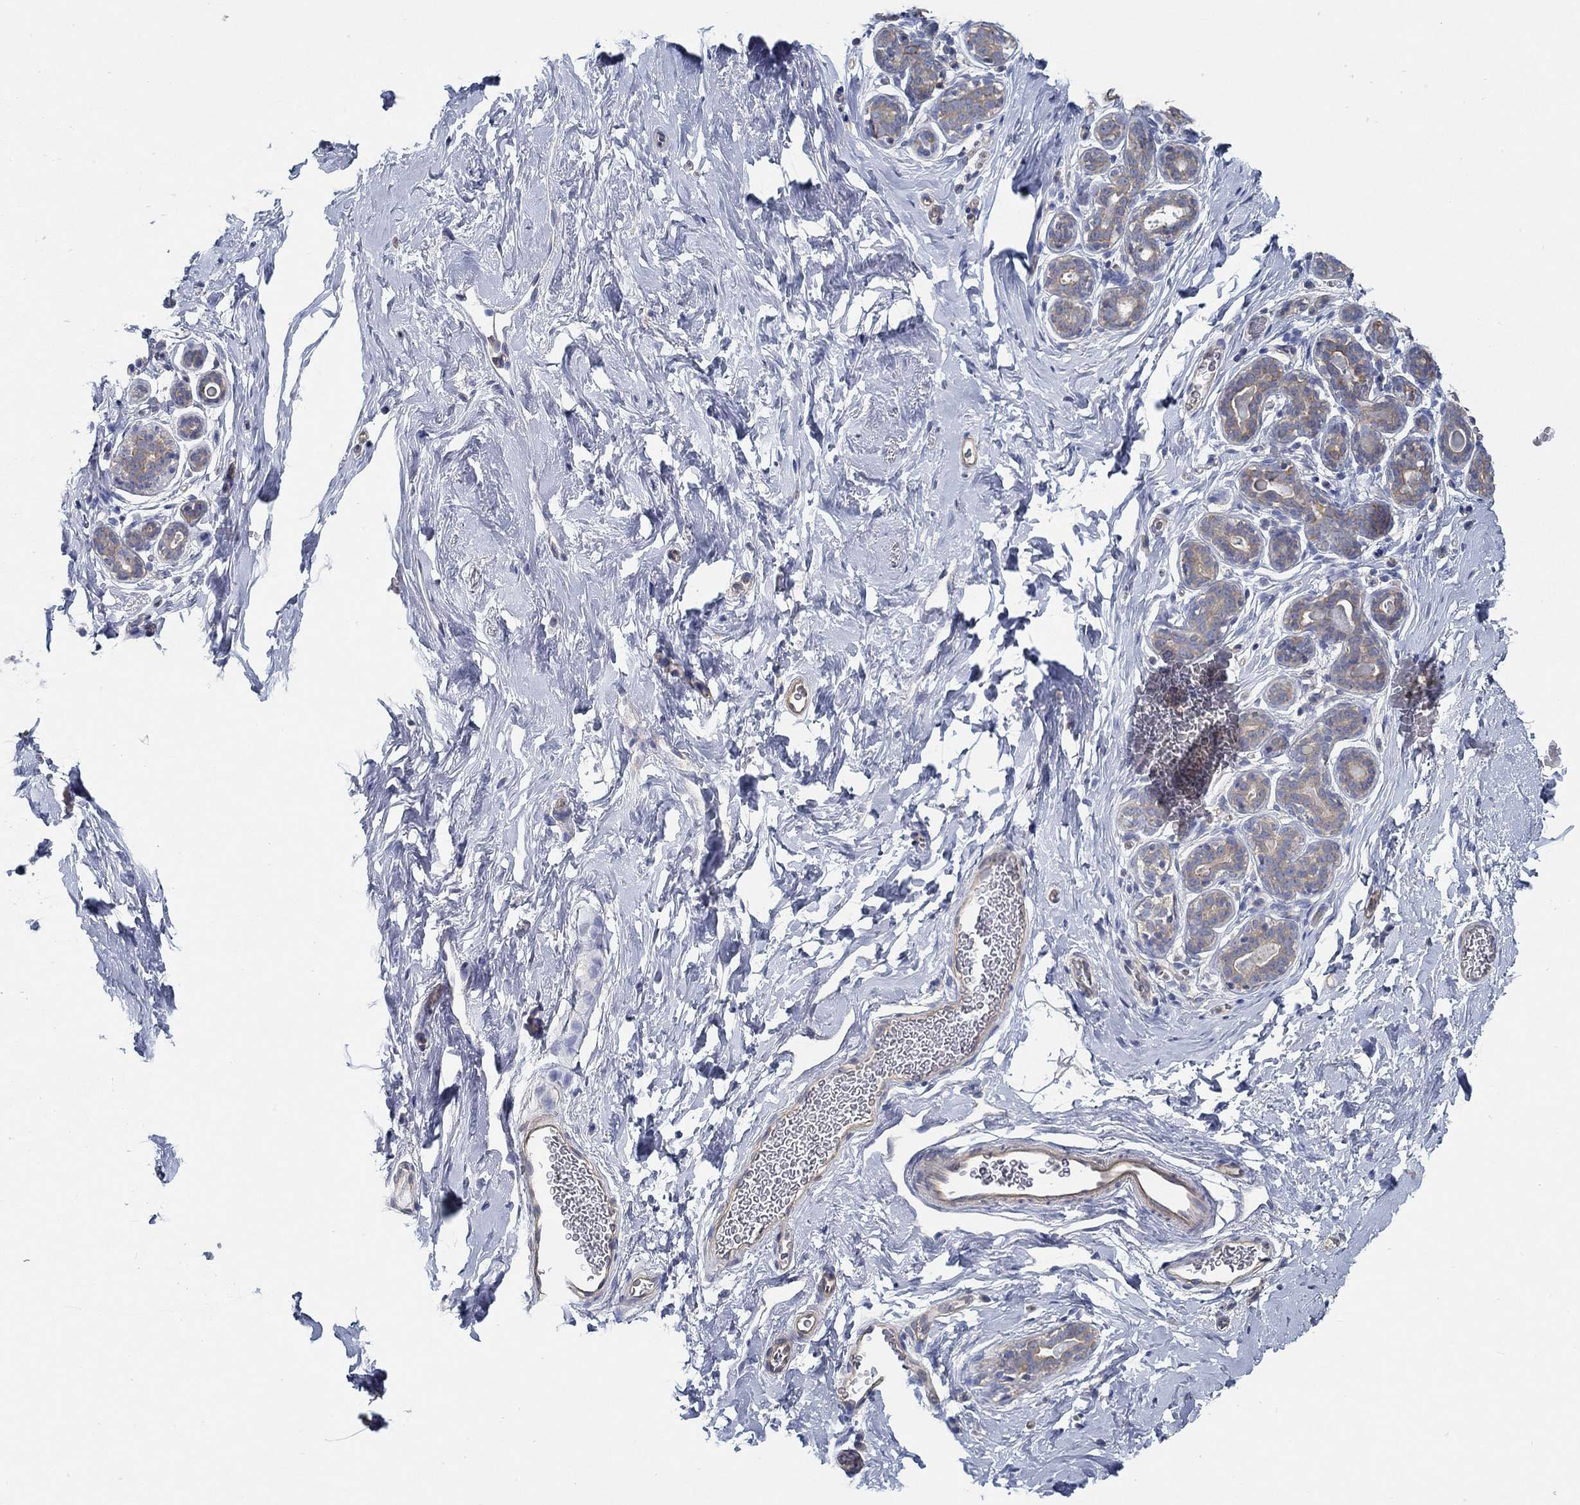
{"staining": {"intensity": "negative", "quantity": "none", "location": "none"}, "tissue": "breast", "cell_type": "Adipocytes", "image_type": "normal", "snomed": [{"axis": "morphology", "description": "Normal tissue, NOS"}, {"axis": "topography", "description": "Skin"}, {"axis": "topography", "description": "Breast"}], "caption": "Adipocytes are negative for protein expression in normal human breast. (Immunohistochemistry, brightfield microscopy, high magnification).", "gene": "BBOF1", "patient": {"sex": "female", "age": 43}}